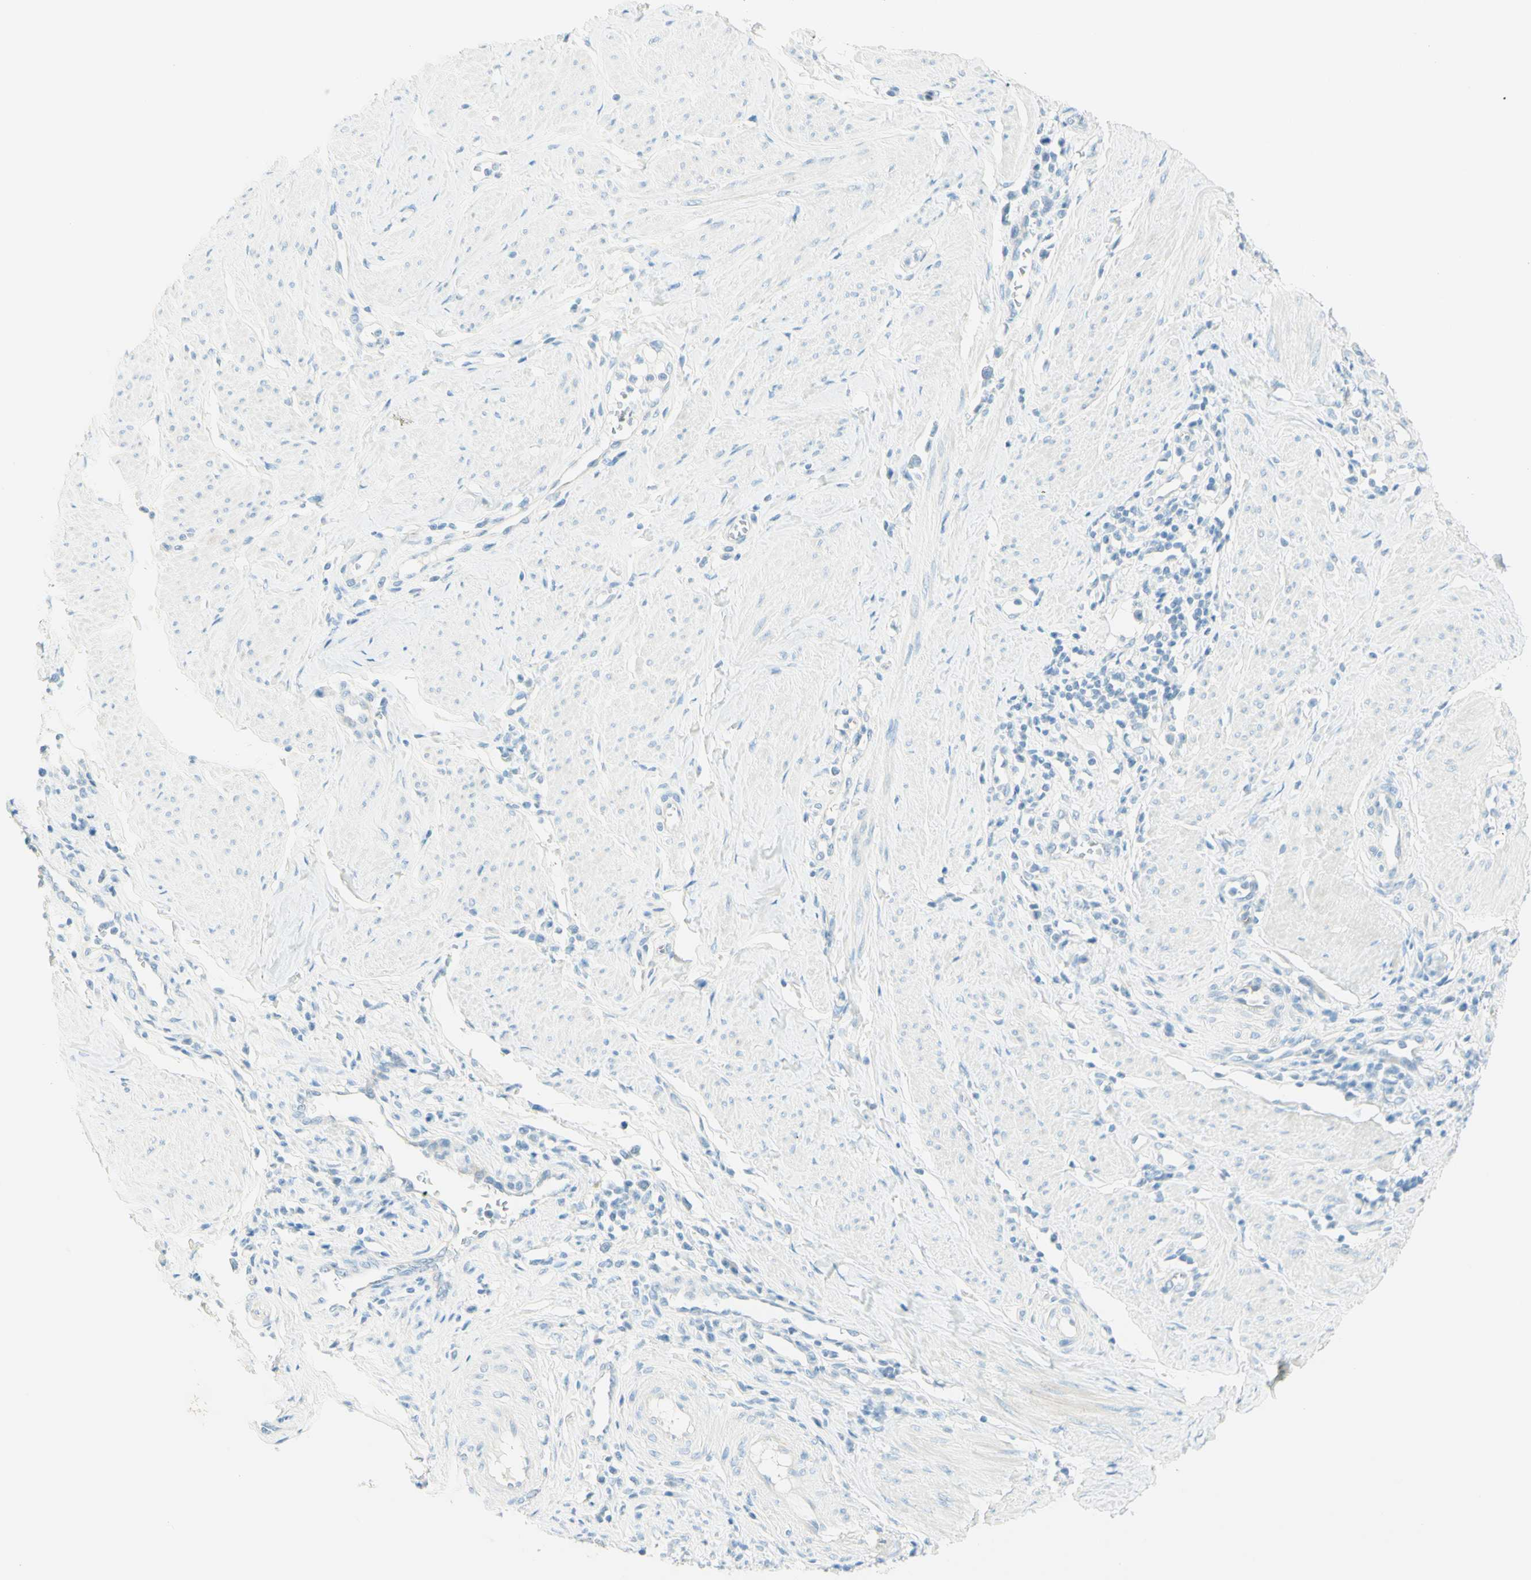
{"staining": {"intensity": "negative", "quantity": "none", "location": "none"}, "tissue": "cervical cancer", "cell_type": "Tumor cells", "image_type": "cancer", "snomed": [{"axis": "morphology", "description": "Normal tissue, NOS"}, {"axis": "morphology", "description": "Squamous cell carcinoma, NOS"}, {"axis": "topography", "description": "Cervix"}], "caption": "High power microscopy image of an immunohistochemistry image of cervical cancer (squamous cell carcinoma), revealing no significant positivity in tumor cells.", "gene": "TMEM132D", "patient": {"sex": "female", "age": 35}}